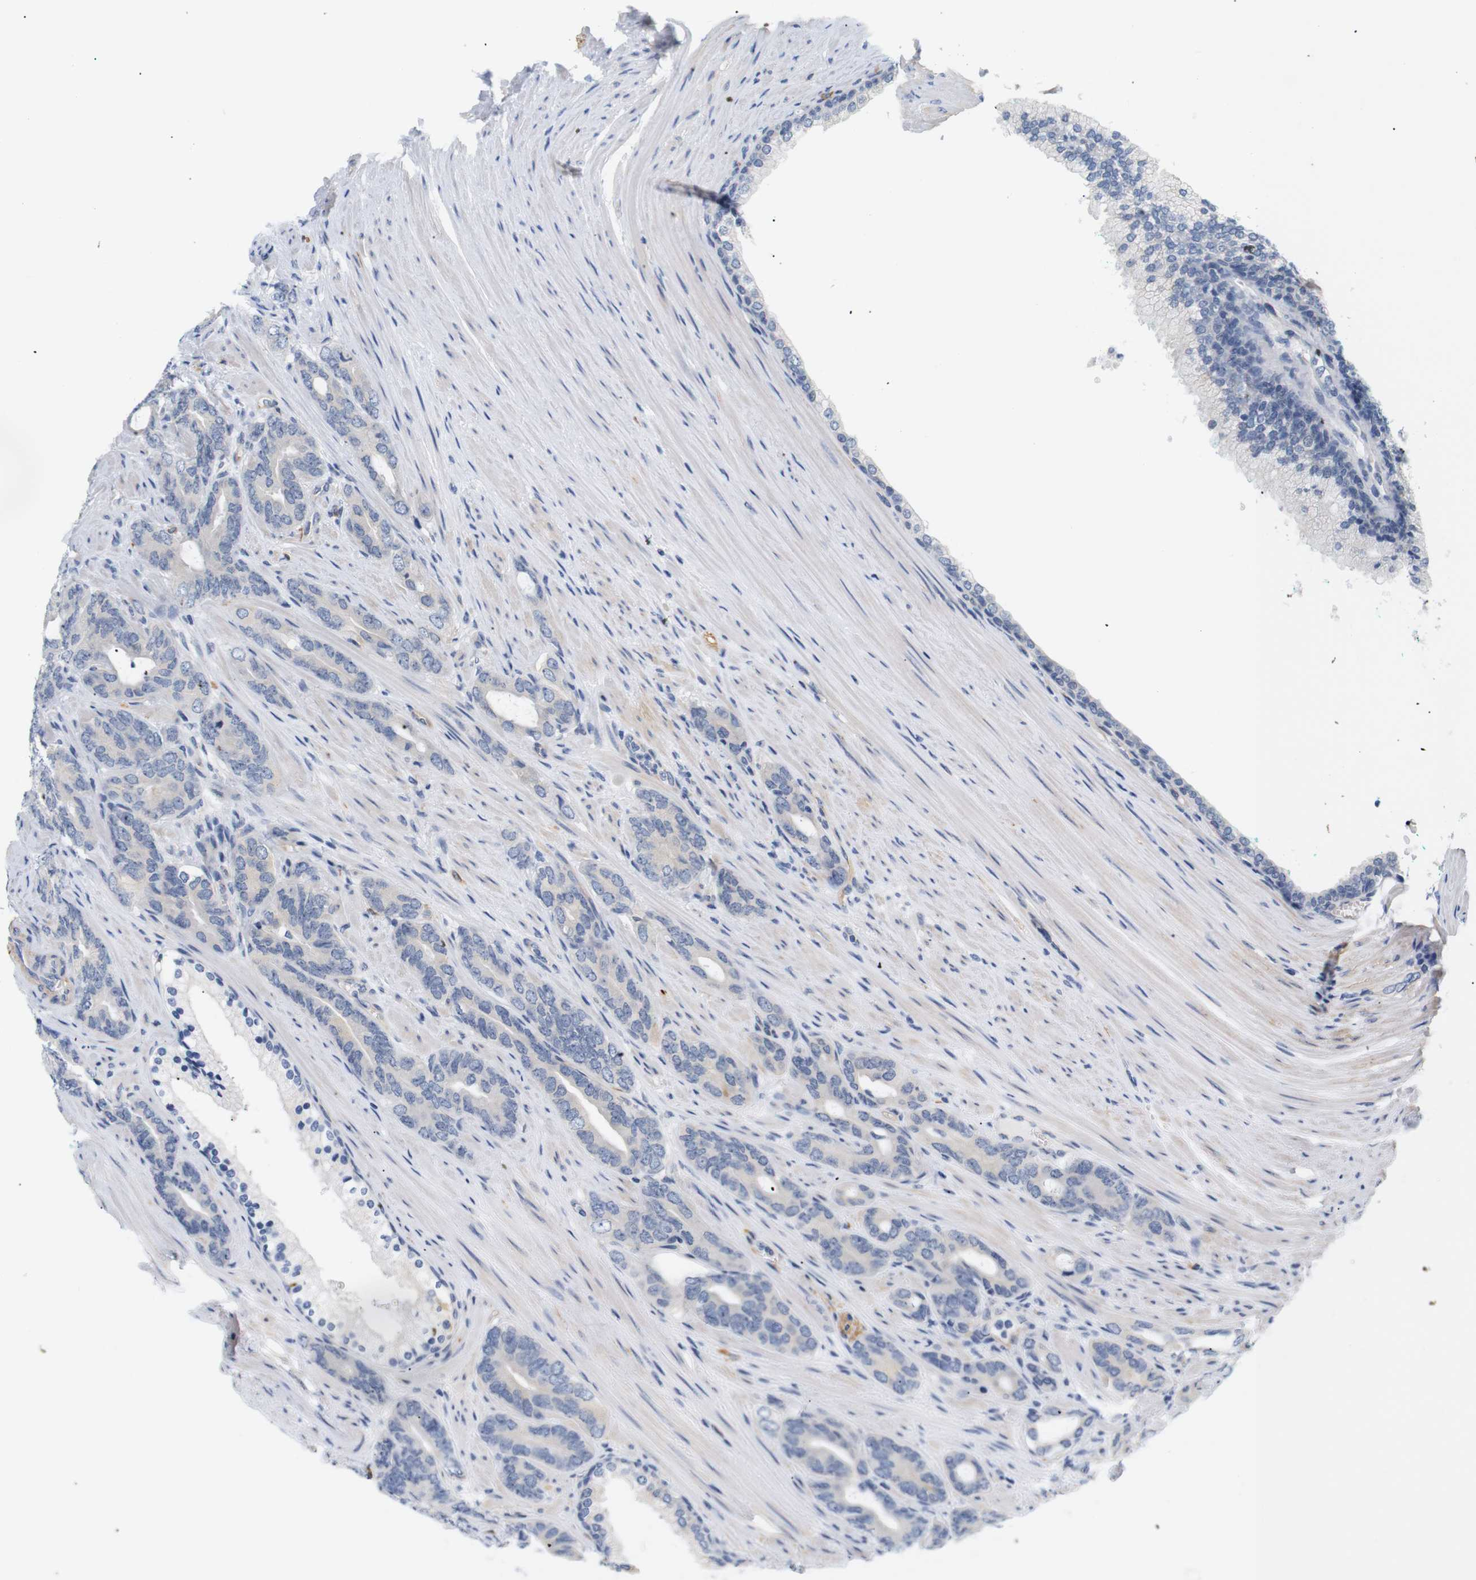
{"staining": {"intensity": "weak", "quantity": "<25%", "location": "cytoplasmic/membranous"}, "tissue": "prostate cancer", "cell_type": "Tumor cells", "image_type": "cancer", "snomed": [{"axis": "morphology", "description": "Adenocarcinoma, Low grade"}, {"axis": "topography", "description": "Prostate"}], "caption": "This is an immunohistochemistry (IHC) micrograph of adenocarcinoma (low-grade) (prostate). There is no positivity in tumor cells.", "gene": "STMN3", "patient": {"sex": "male", "age": 63}}